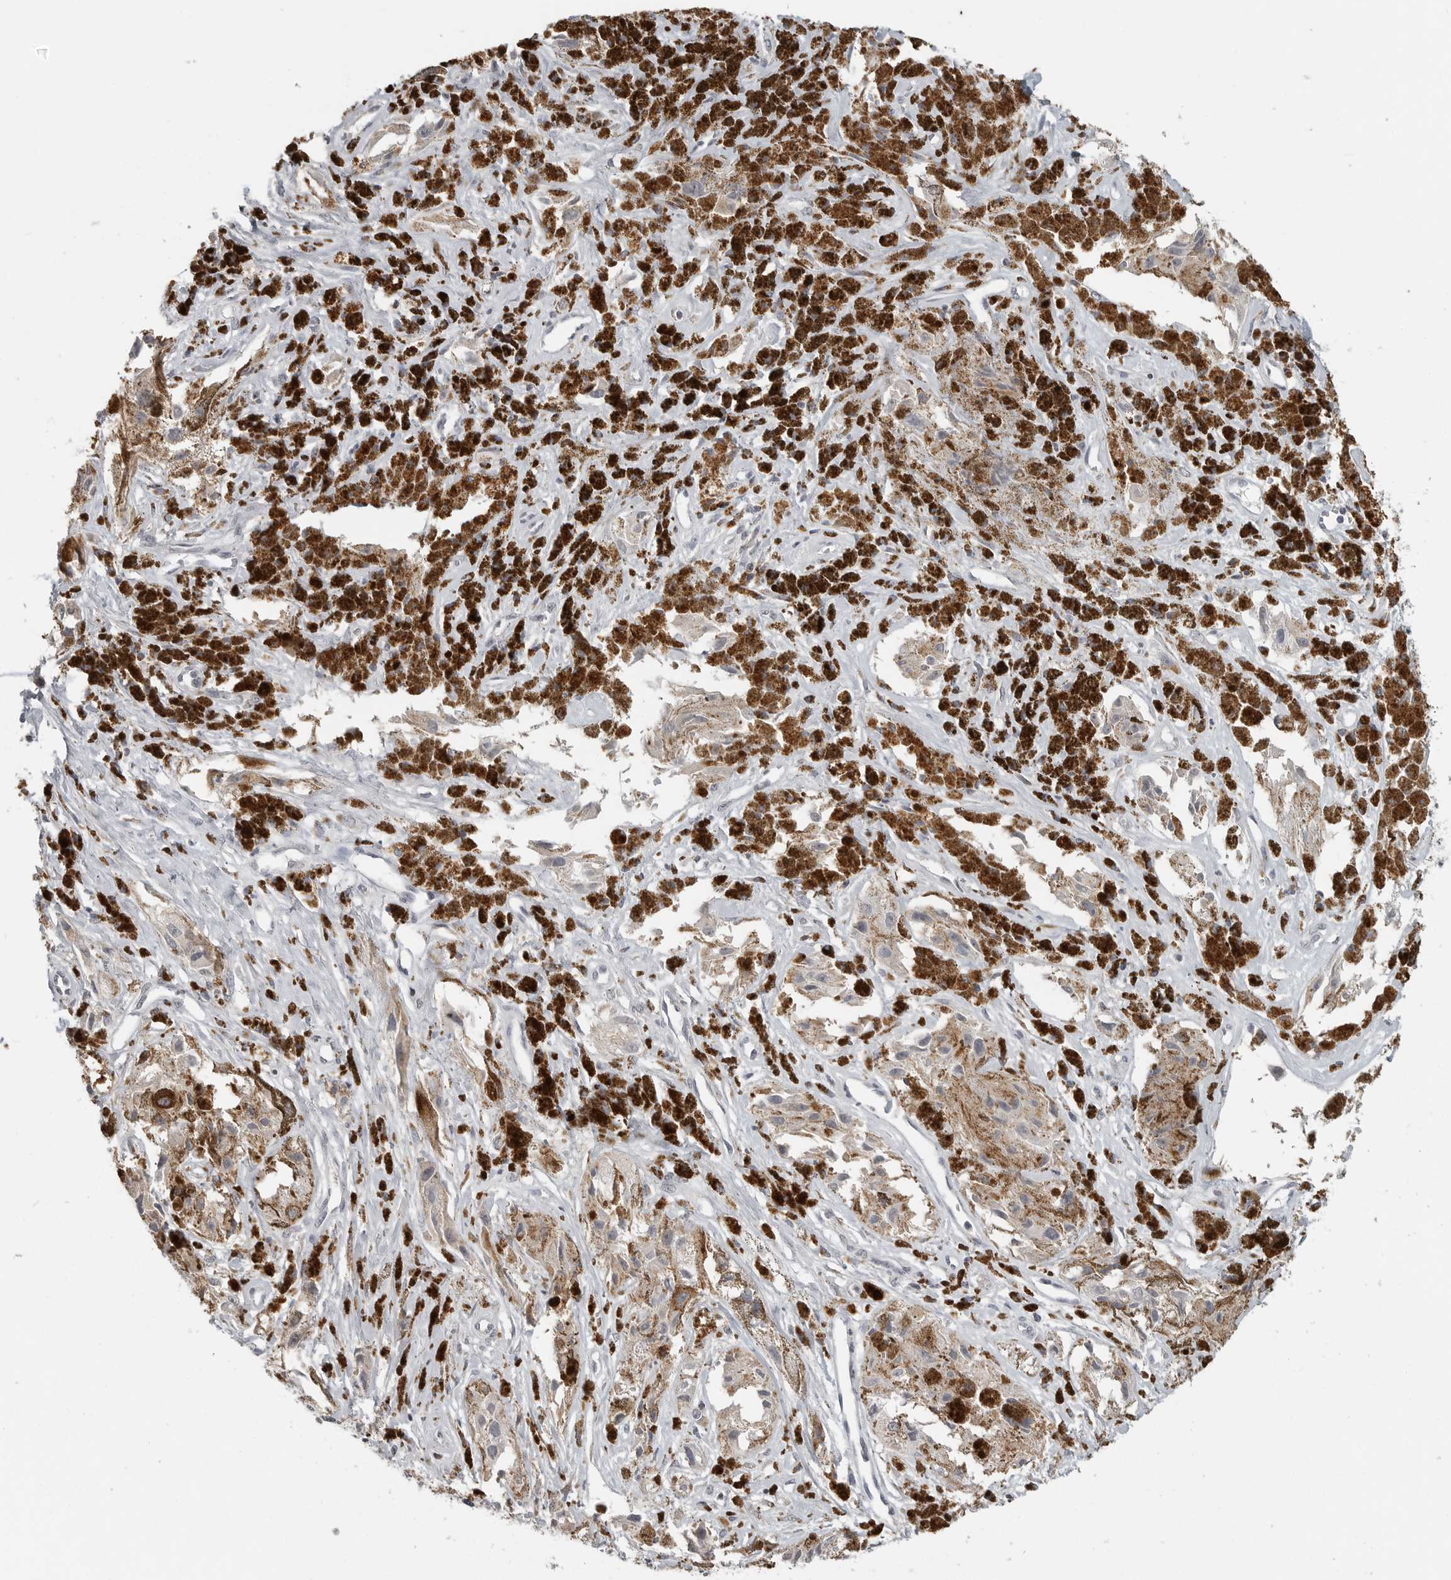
{"staining": {"intensity": "negative", "quantity": "none", "location": "none"}, "tissue": "melanoma", "cell_type": "Tumor cells", "image_type": "cancer", "snomed": [{"axis": "morphology", "description": "Malignant melanoma, NOS"}, {"axis": "topography", "description": "Skin"}], "caption": "Tumor cells are negative for protein expression in human malignant melanoma. Brightfield microscopy of immunohistochemistry stained with DAB (3,3'-diaminobenzidine) (brown) and hematoxylin (blue), captured at high magnification.", "gene": "FOXP3", "patient": {"sex": "male", "age": 88}}